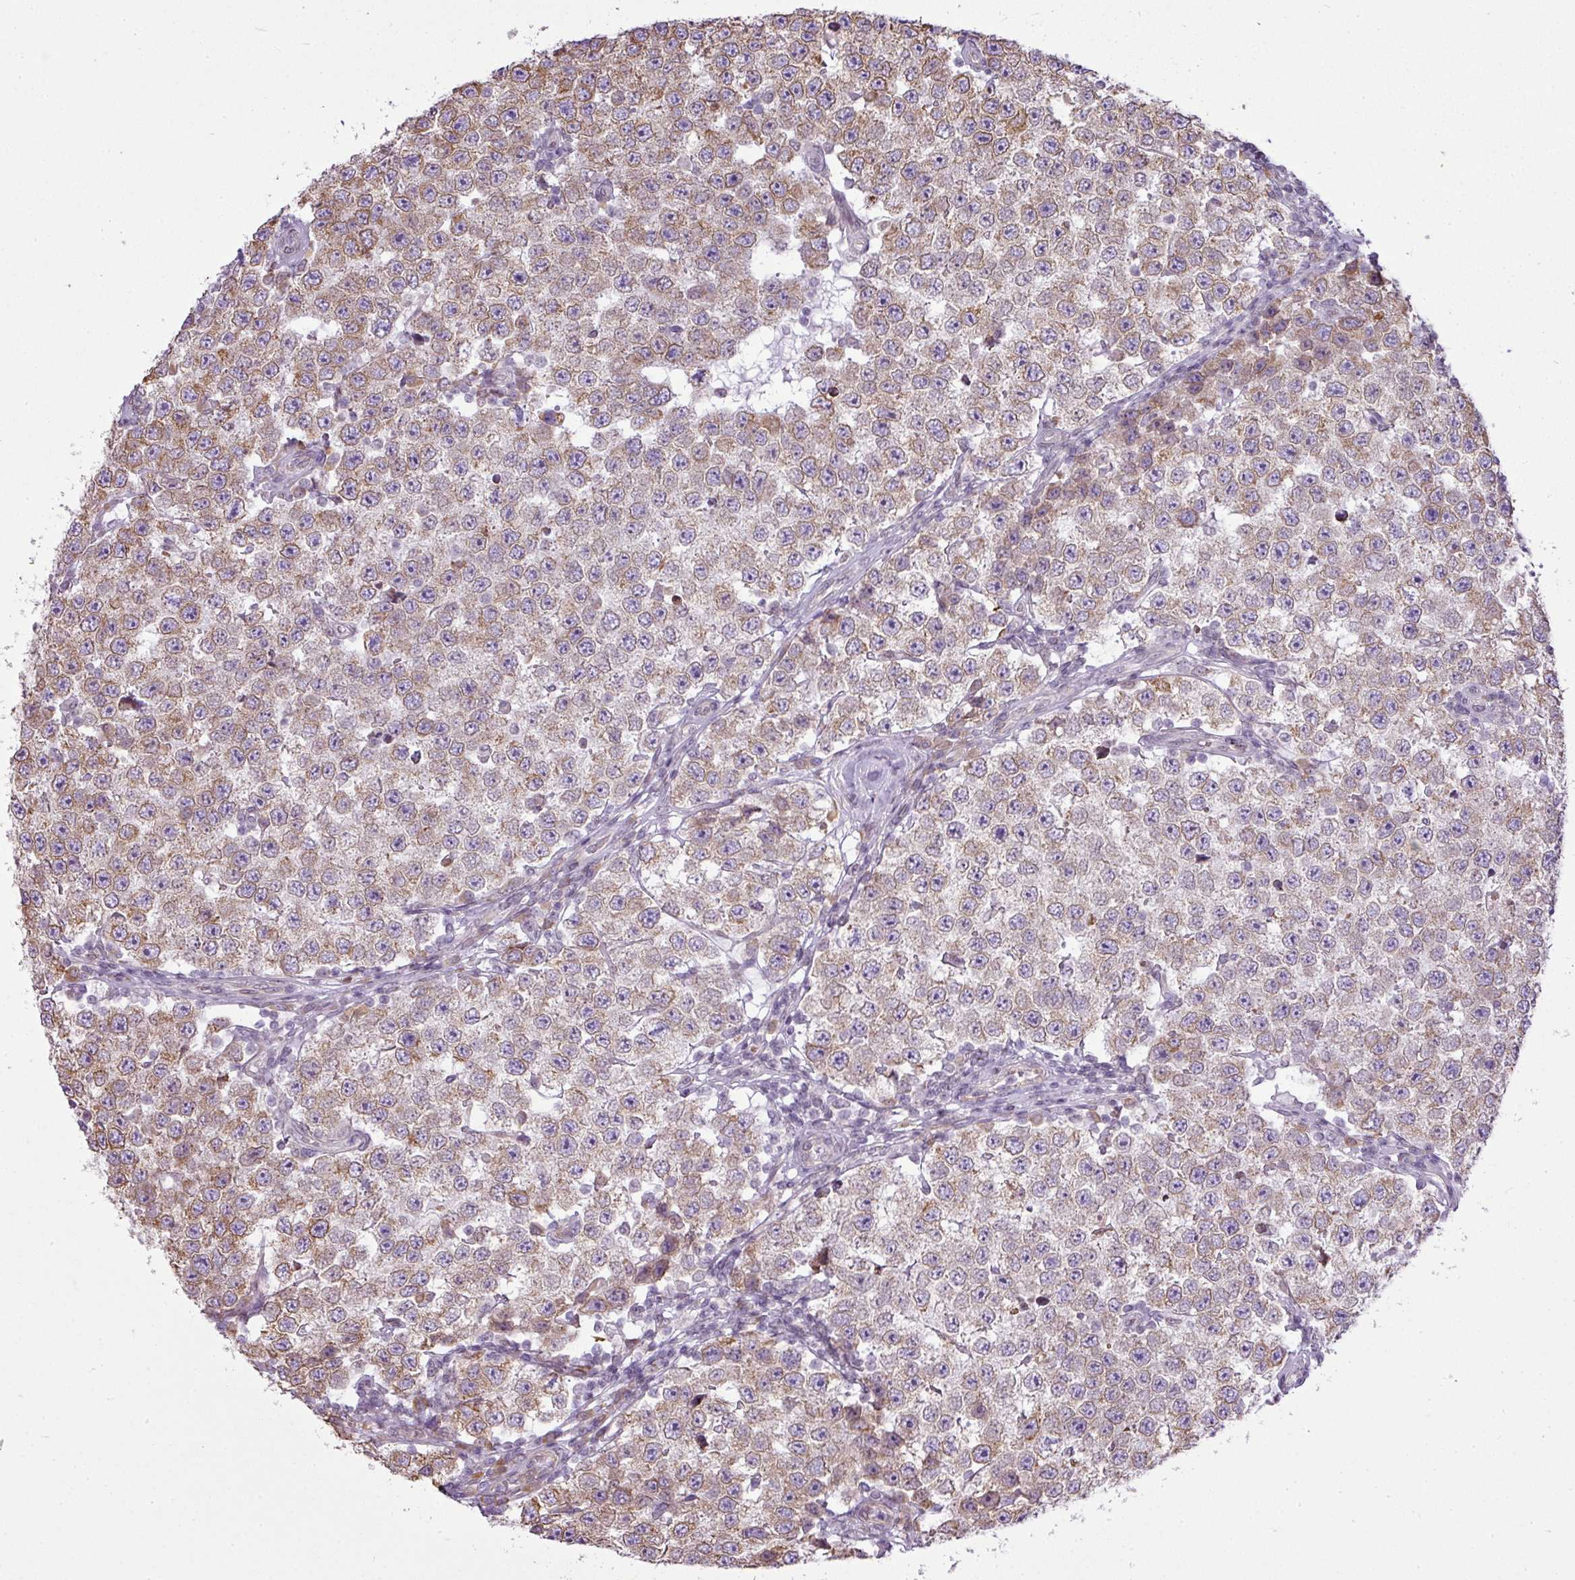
{"staining": {"intensity": "weak", "quantity": "25%-75%", "location": "cytoplasmic/membranous"}, "tissue": "testis cancer", "cell_type": "Tumor cells", "image_type": "cancer", "snomed": [{"axis": "morphology", "description": "Seminoma, NOS"}, {"axis": "topography", "description": "Testis"}], "caption": "Brown immunohistochemical staining in testis cancer (seminoma) shows weak cytoplasmic/membranous expression in approximately 25%-75% of tumor cells. (DAB (3,3'-diaminobenzidine) = brown stain, brightfield microscopy at high magnification).", "gene": "COX18", "patient": {"sex": "male", "age": 34}}